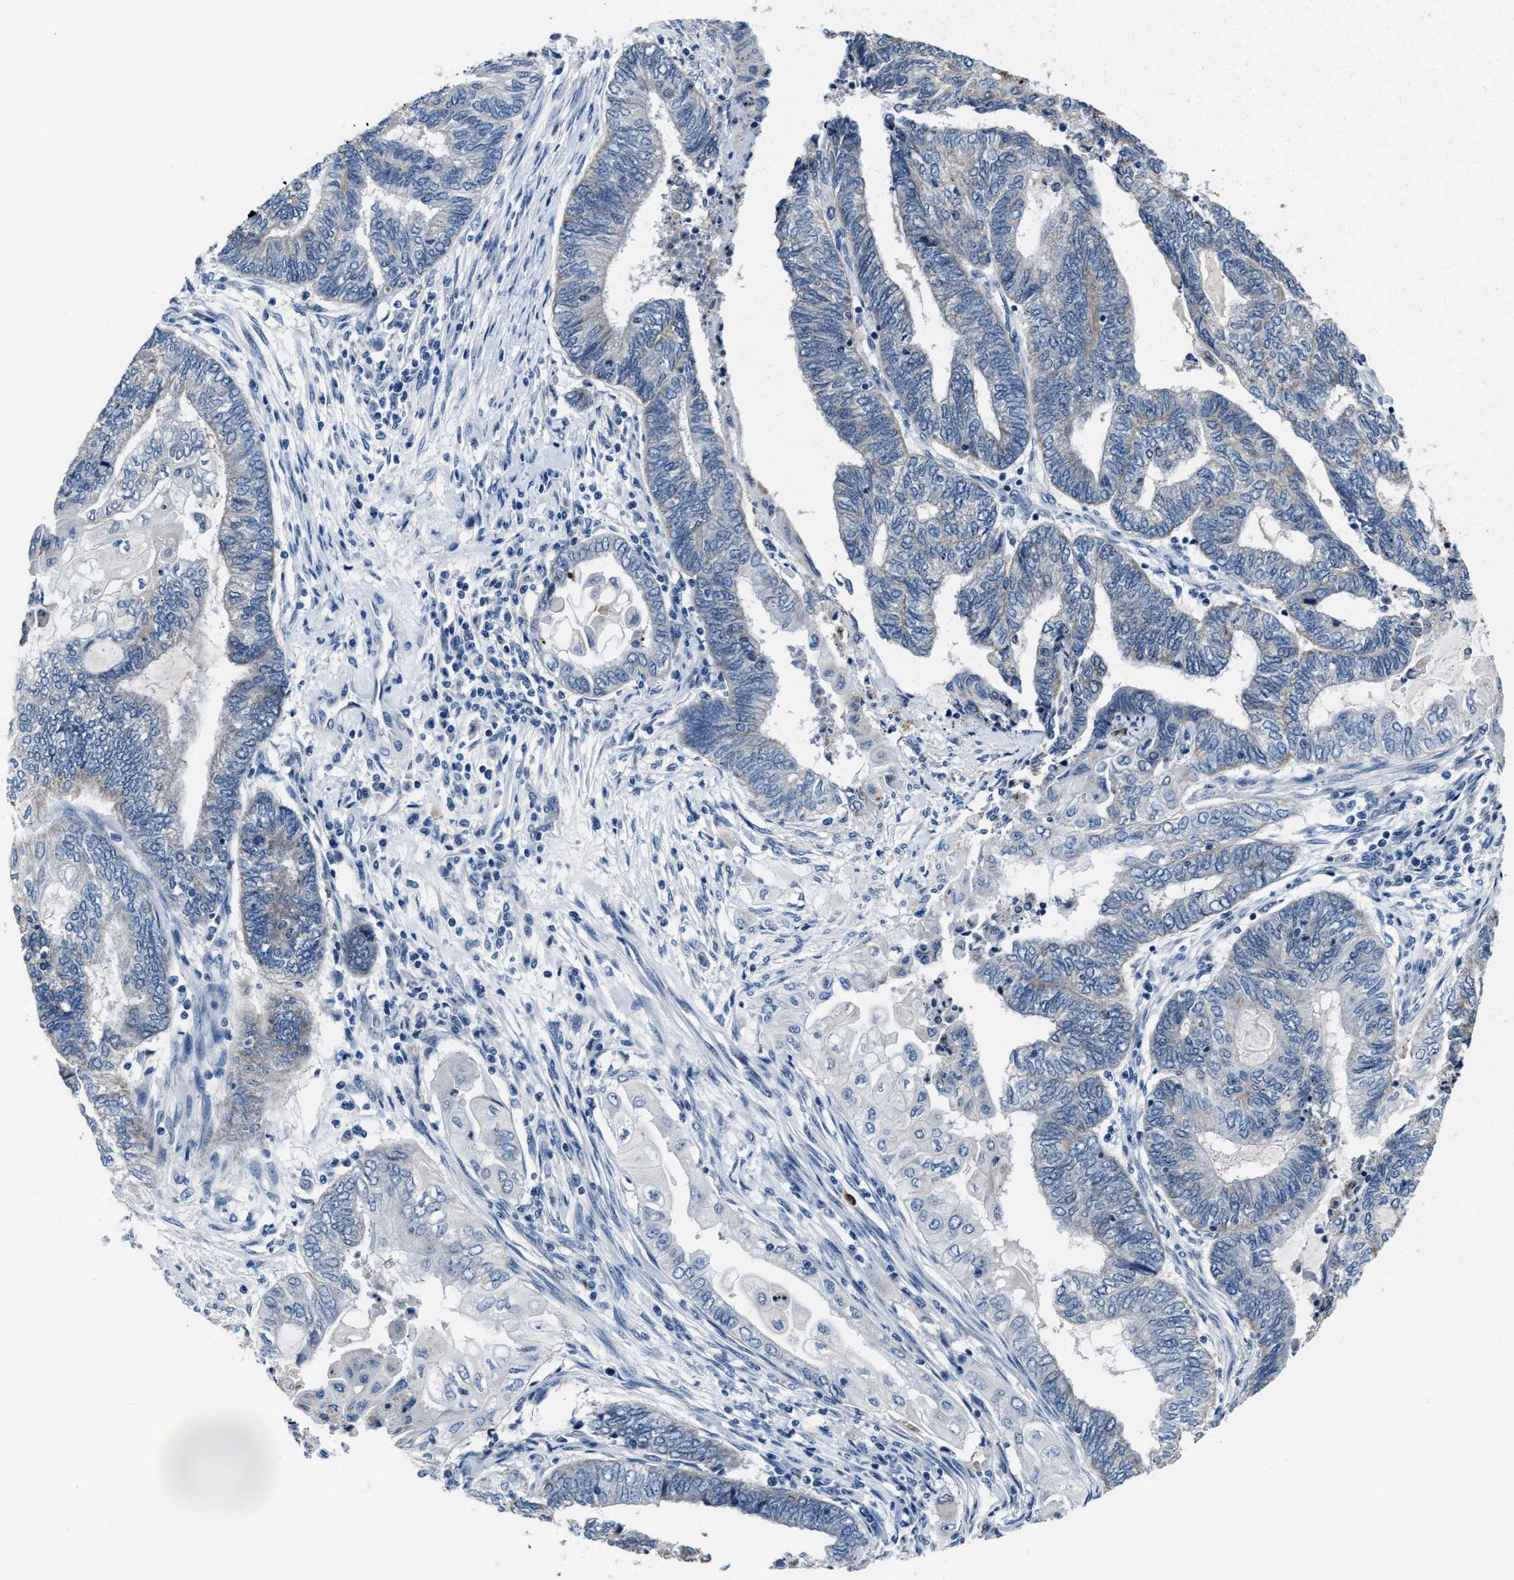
{"staining": {"intensity": "negative", "quantity": "none", "location": "none"}, "tissue": "endometrial cancer", "cell_type": "Tumor cells", "image_type": "cancer", "snomed": [{"axis": "morphology", "description": "Adenocarcinoma, NOS"}, {"axis": "topography", "description": "Uterus"}, {"axis": "topography", "description": "Endometrium"}], "caption": "High power microscopy photomicrograph of an IHC histopathology image of endometrial cancer, revealing no significant expression in tumor cells.", "gene": "GHITM", "patient": {"sex": "female", "age": 70}}